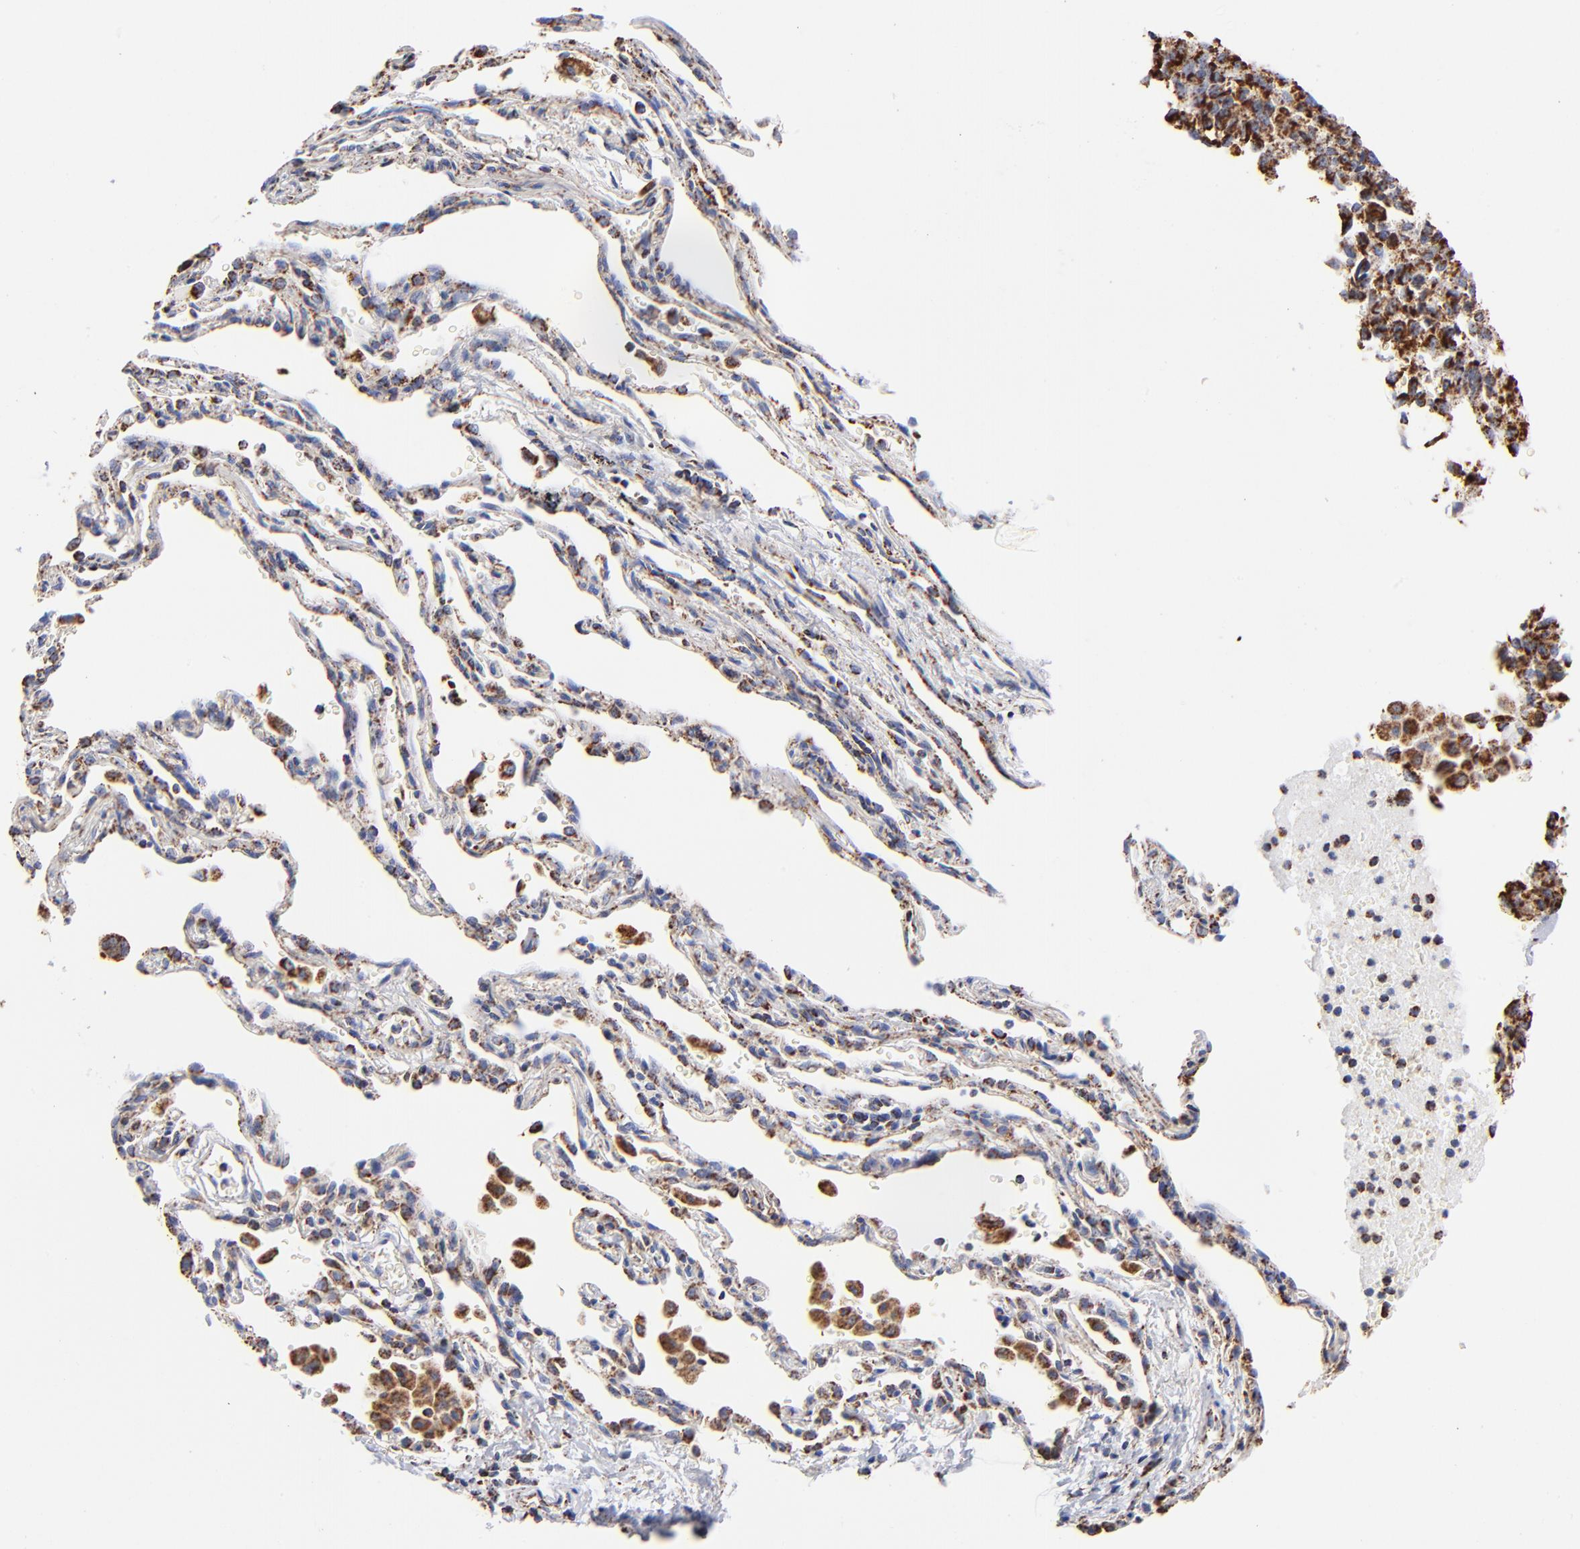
{"staining": {"intensity": "strong", "quantity": "25%-75%", "location": "cytoplasmic/membranous"}, "tissue": "melanoma", "cell_type": "Tumor cells", "image_type": "cancer", "snomed": [{"axis": "morphology", "description": "Malignant melanoma, Metastatic site"}, {"axis": "topography", "description": "Lung"}], "caption": "Human malignant melanoma (metastatic site) stained with a protein marker exhibits strong staining in tumor cells.", "gene": "PHB1", "patient": {"sex": "male", "age": 64}}